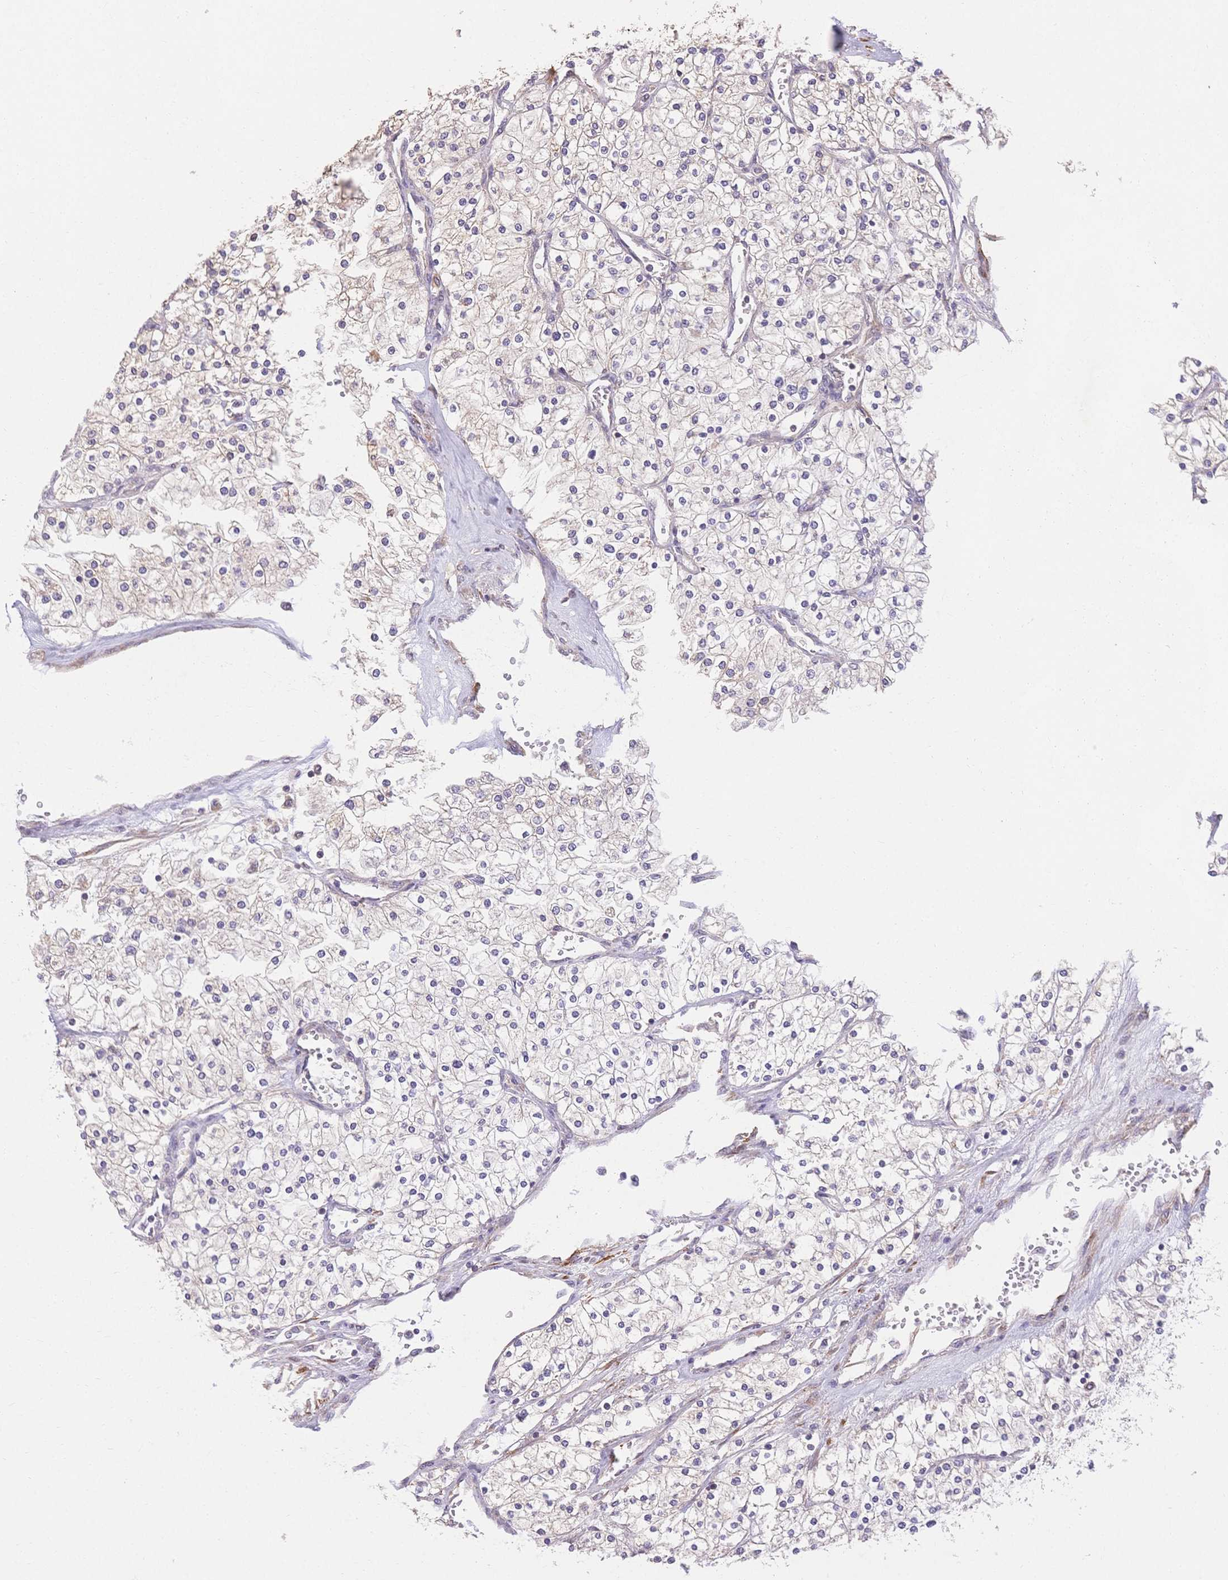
{"staining": {"intensity": "negative", "quantity": "none", "location": "none"}, "tissue": "renal cancer", "cell_type": "Tumor cells", "image_type": "cancer", "snomed": [{"axis": "morphology", "description": "Adenocarcinoma, NOS"}, {"axis": "topography", "description": "Kidney"}], "caption": "An image of renal cancer stained for a protein demonstrates no brown staining in tumor cells. Nuclei are stained in blue.", "gene": "HS3ST5", "patient": {"sex": "male", "age": 80}}